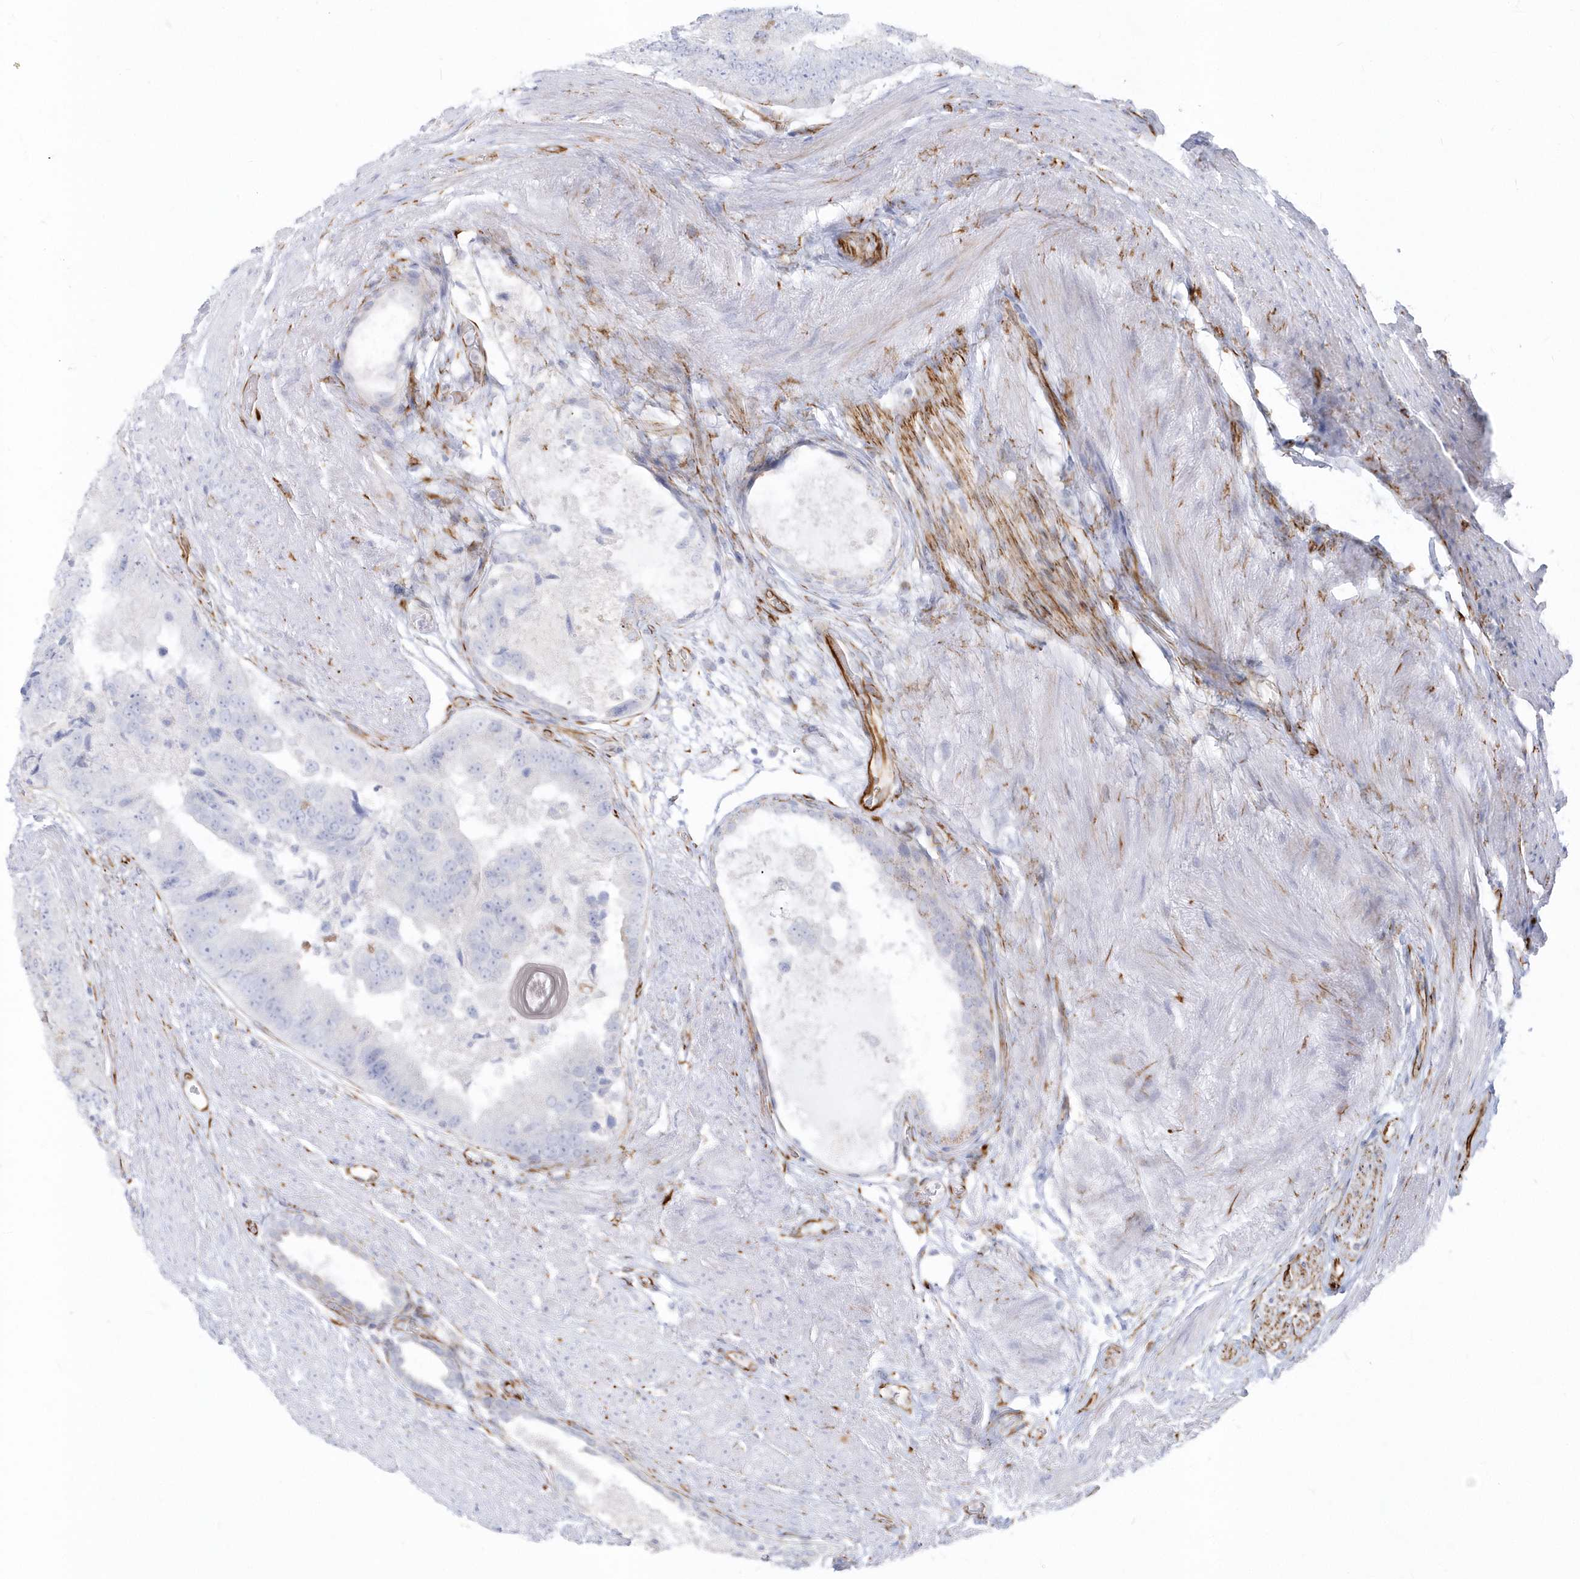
{"staining": {"intensity": "negative", "quantity": "none", "location": "none"}, "tissue": "prostate cancer", "cell_type": "Tumor cells", "image_type": "cancer", "snomed": [{"axis": "morphology", "description": "Adenocarcinoma, High grade"}, {"axis": "topography", "description": "Prostate"}], "caption": "IHC image of human prostate cancer (high-grade adenocarcinoma) stained for a protein (brown), which shows no positivity in tumor cells.", "gene": "PPIL6", "patient": {"sex": "male", "age": 70}}